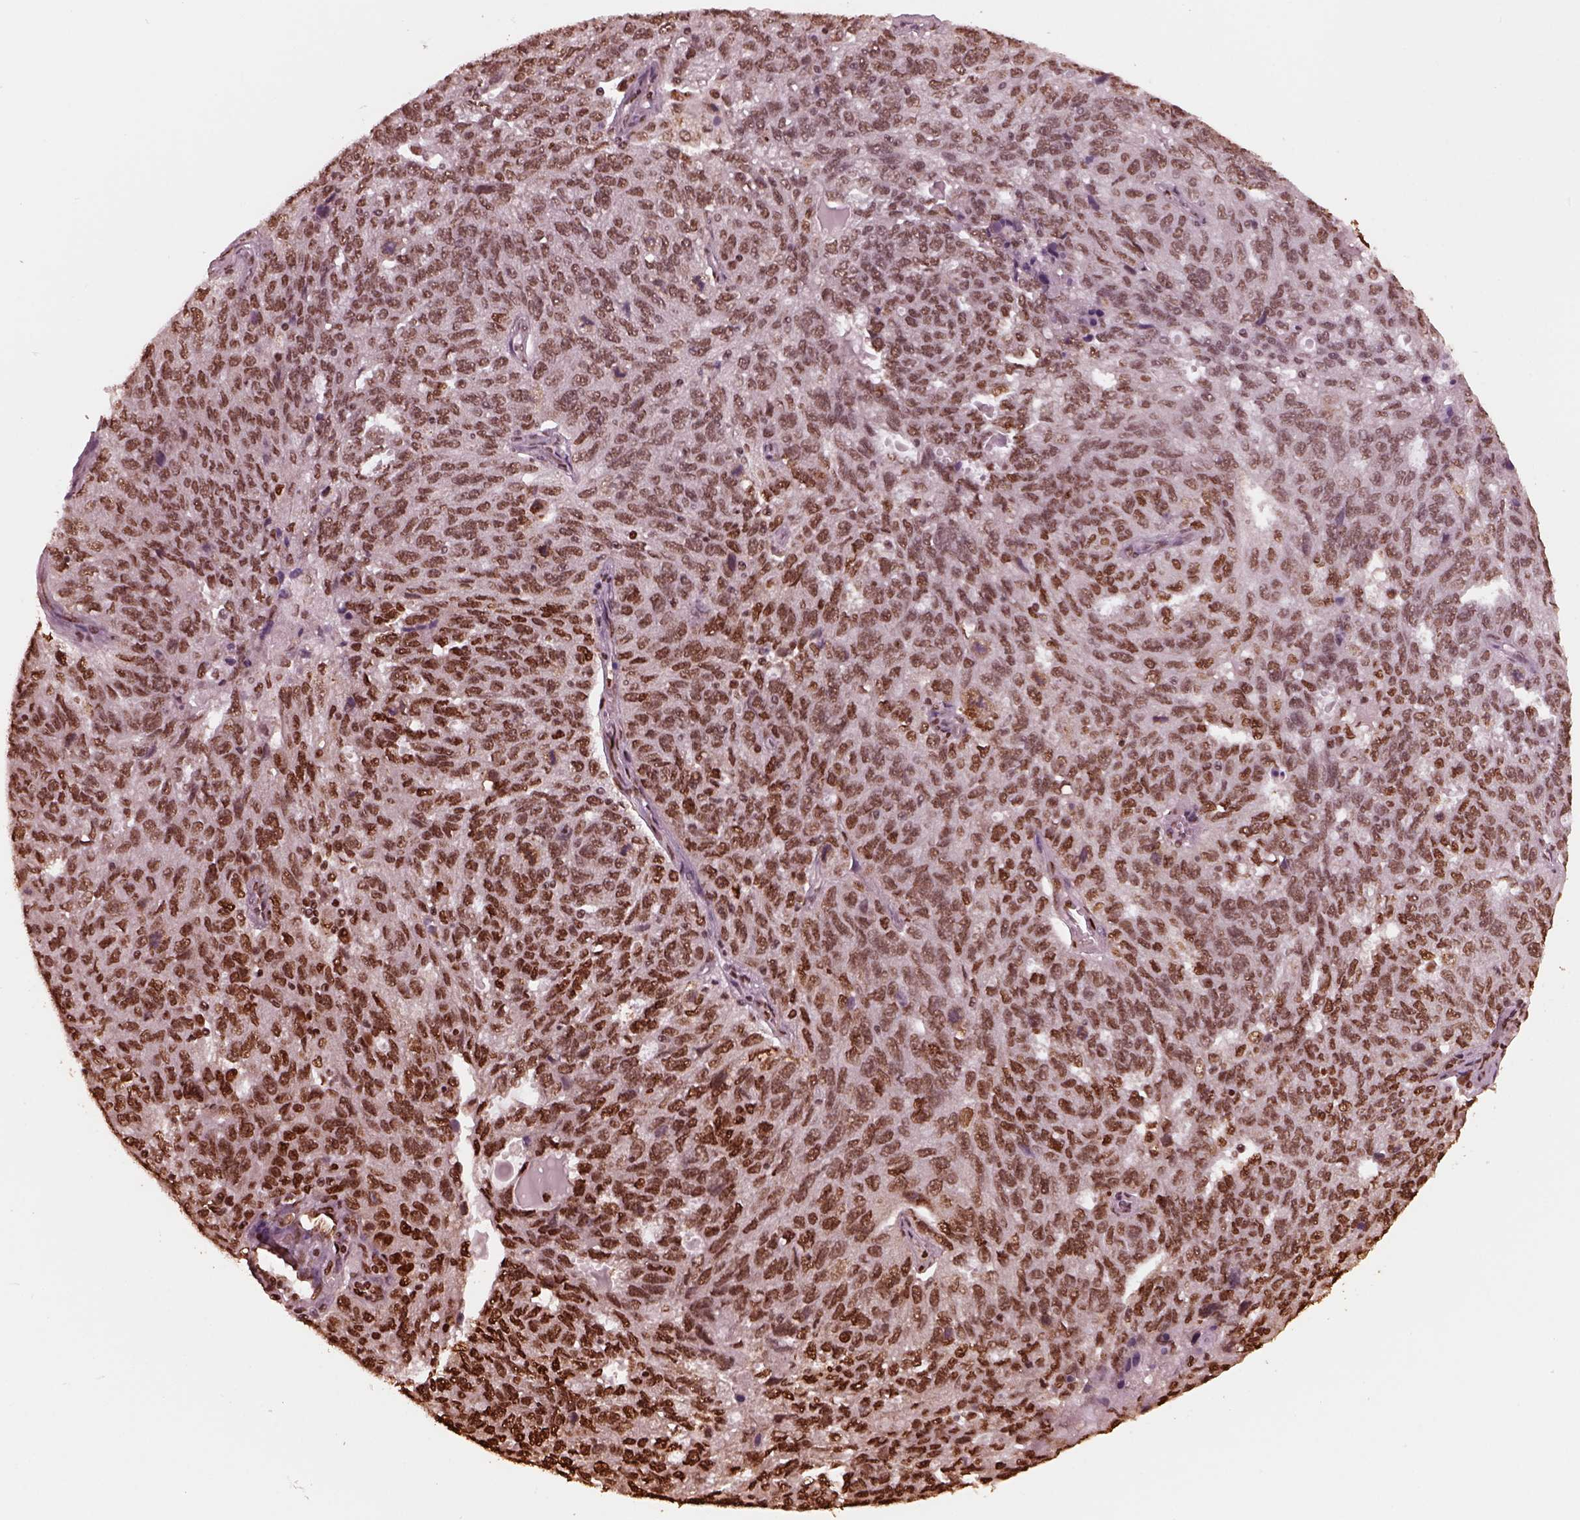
{"staining": {"intensity": "strong", "quantity": ">75%", "location": "nuclear"}, "tissue": "ovarian cancer", "cell_type": "Tumor cells", "image_type": "cancer", "snomed": [{"axis": "morphology", "description": "Cystadenocarcinoma, serous, NOS"}, {"axis": "topography", "description": "Ovary"}], "caption": "Immunohistochemical staining of ovarian cancer exhibits high levels of strong nuclear expression in approximately >75% of tumor cells.", "gene": "NSD1", "patient": {"sex": "female", "age": 71}}